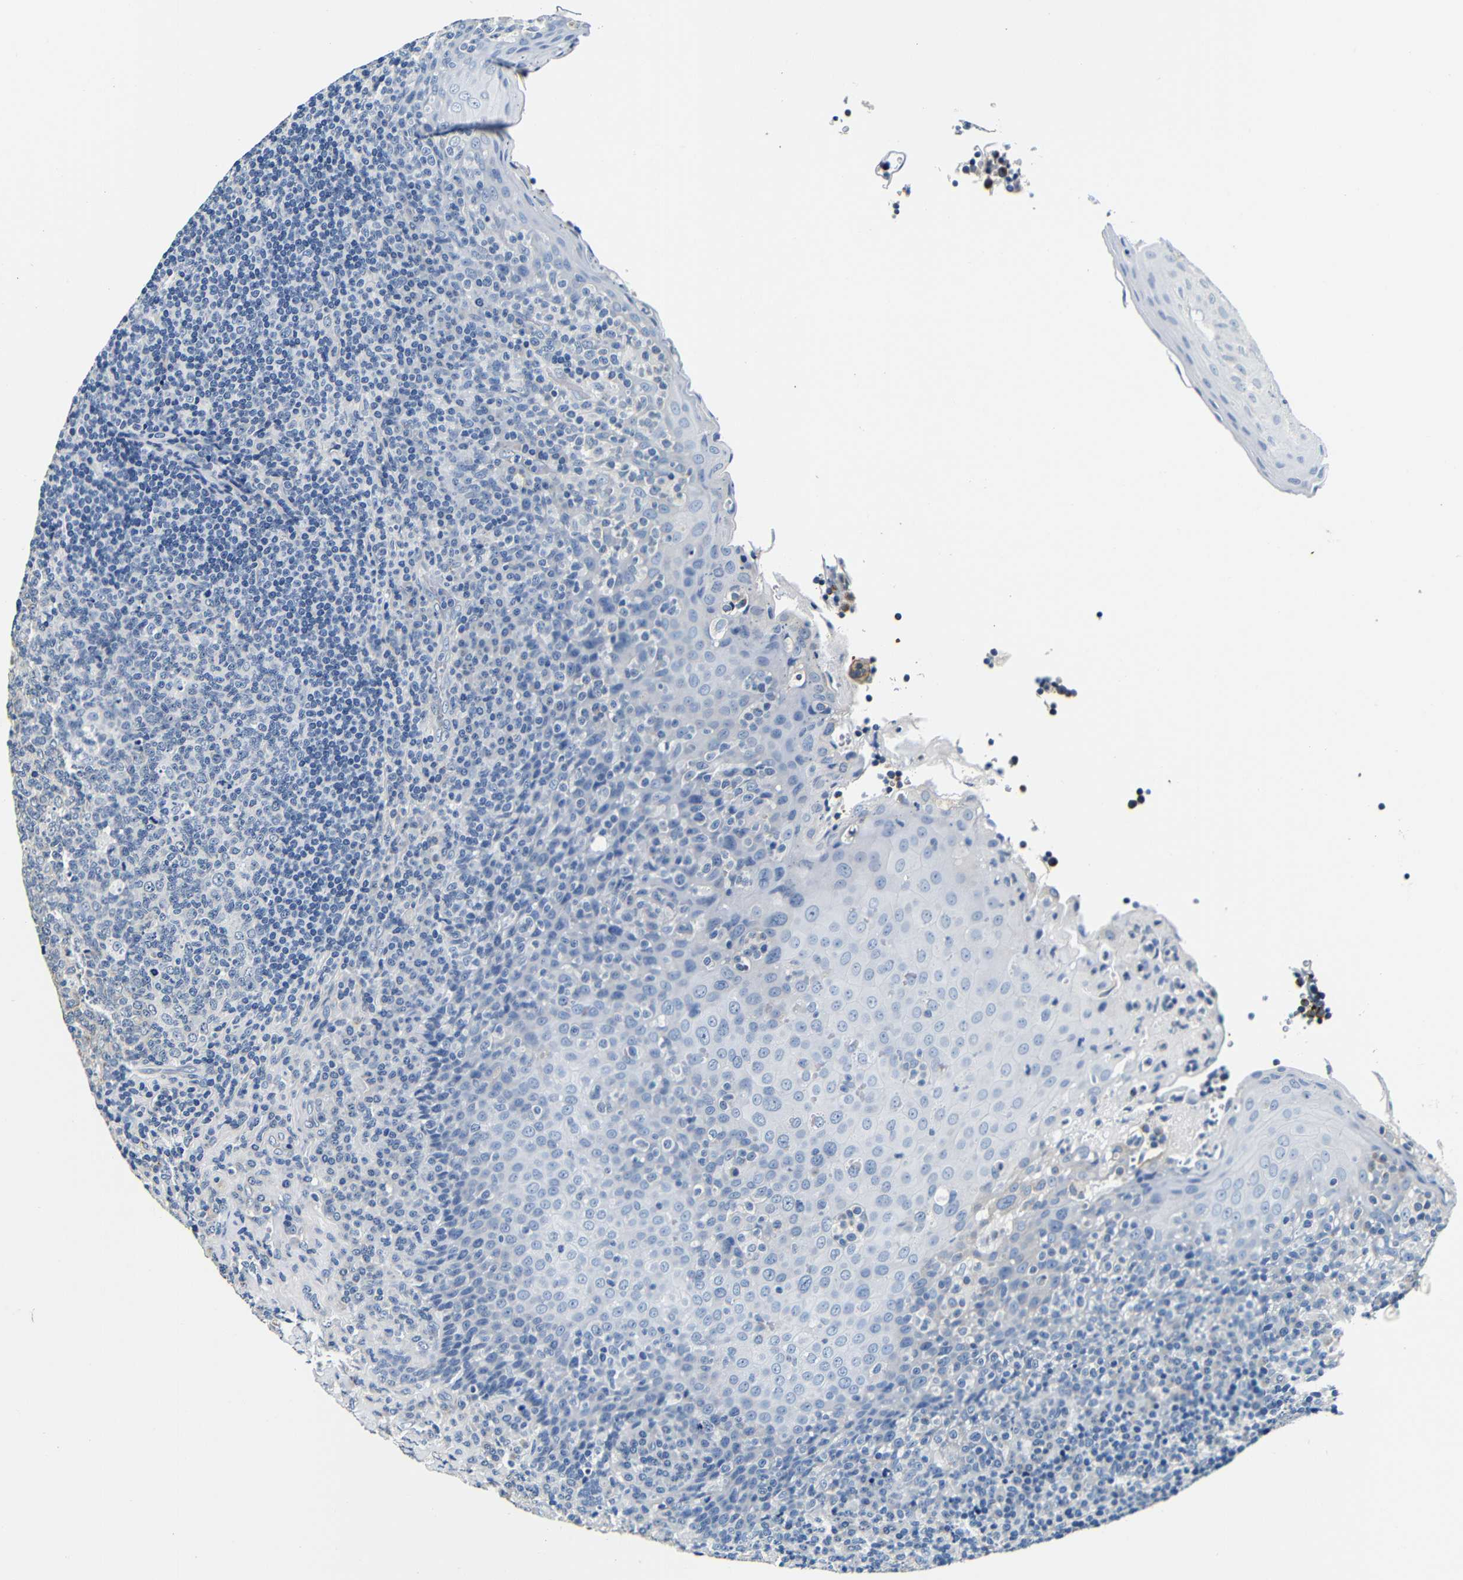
{"staining": {"intensity": "negative", "quantity": "none", "location": "none"}, "tissue": "tonsil", "cell_type": "Germinal center cells", "image_type": "normal", "snomed": [{"axis": "morphology", "description": "Normal tissue, NOS"}, {"axis": "topography", "description": "Tonsil"}], "caption": "High magnification brightfield microscopy of benign tonsil stained with DAB (3,3'-diaminobenzidine) (brown) and counterstained with hematoxylin (blue): germinal center cells show no significant positivity.", "gene": "GP1BA", "patient": {"sex": "male", "age": 17}}